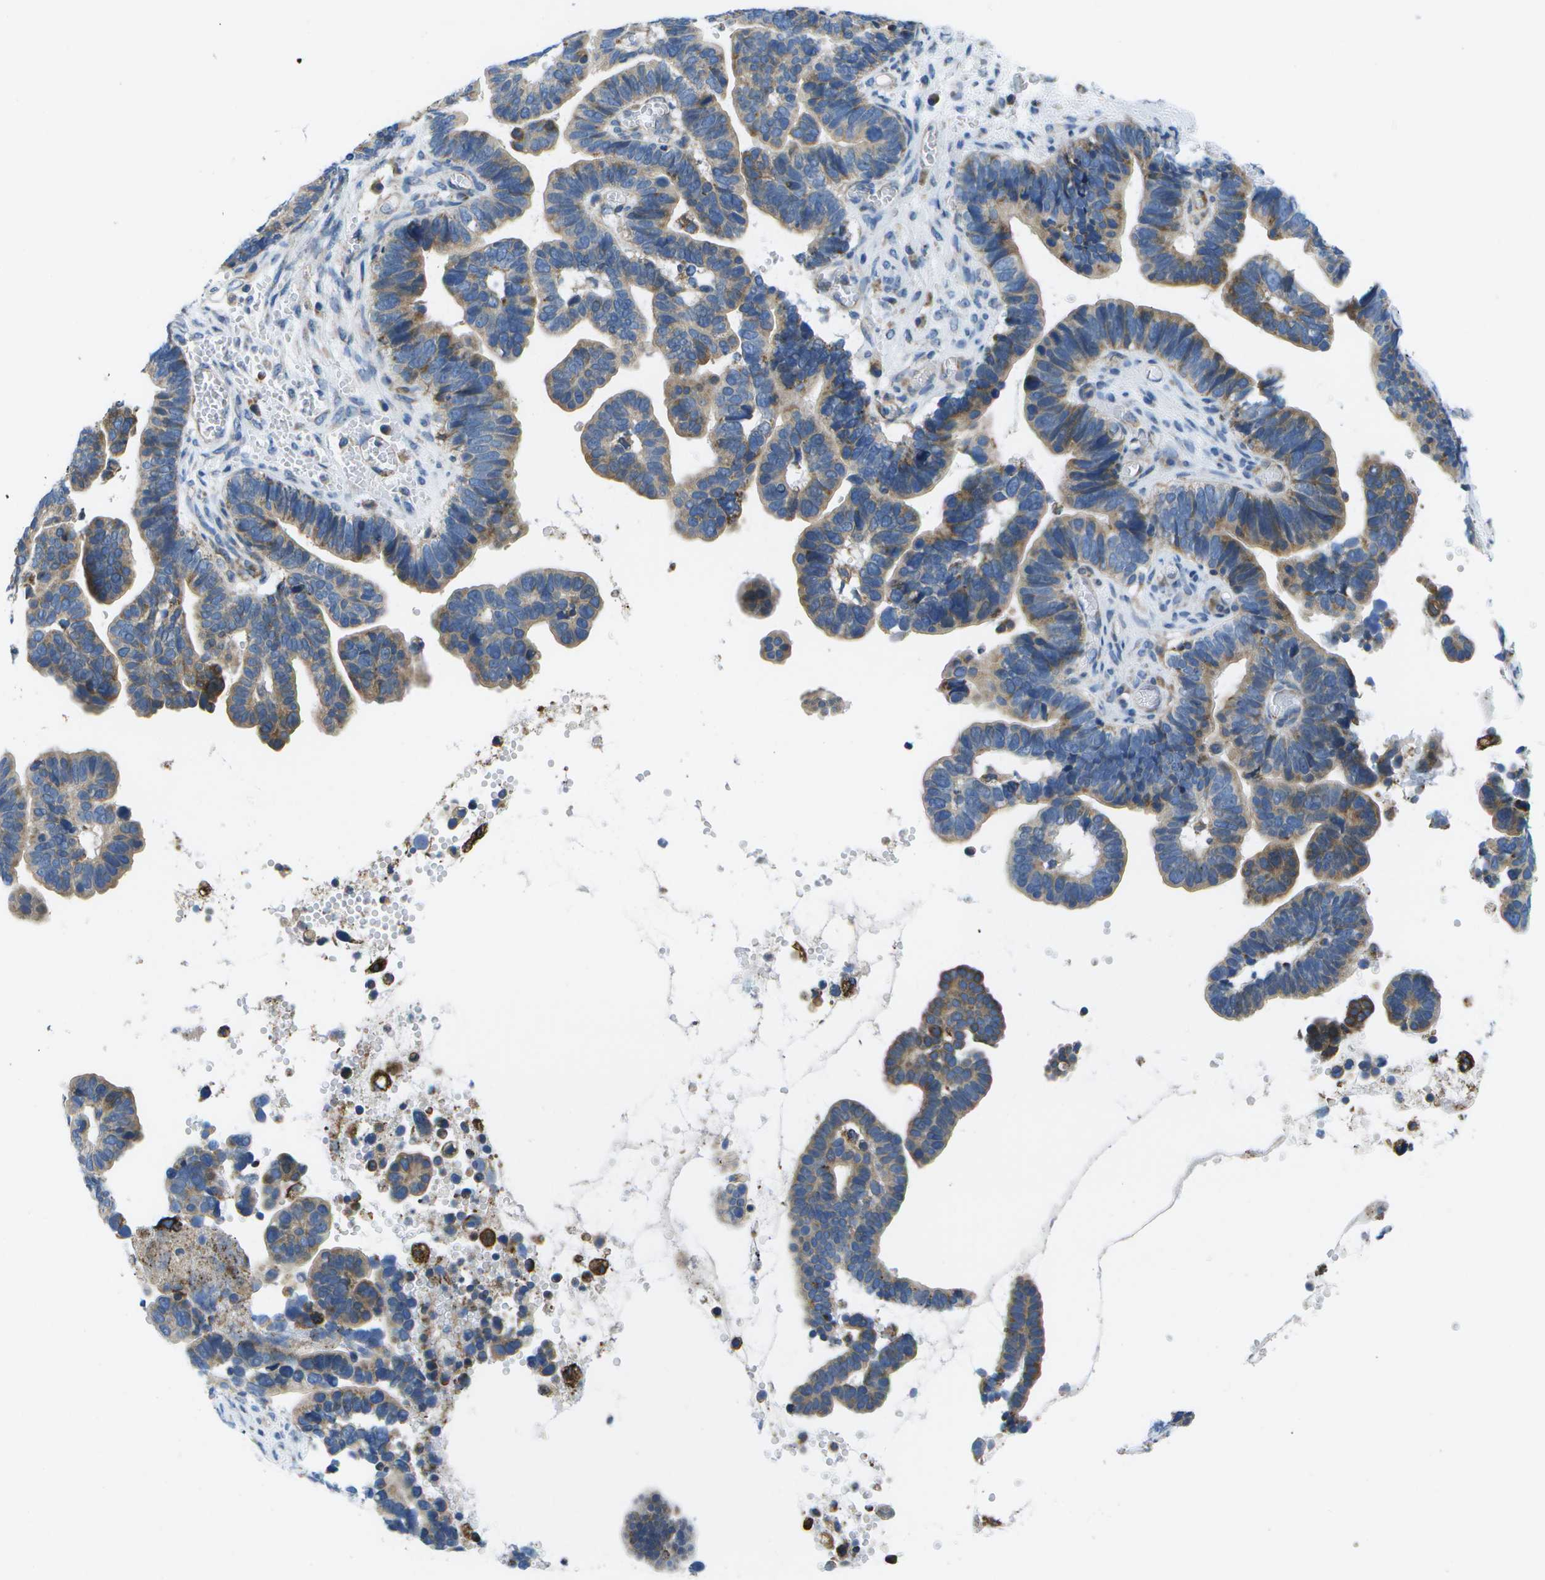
{"staining": {"intensity": "moderate", "quantity": "25%-75%", "location": "cytoplasmic/membranous"}, "tissue": "ovarian cancer", "cell_type": "Tumor cells", "image_type": "cancer", "snomed": [{"axis": "morphology", "description": "Cystadenocarcinoma, serous, NOS"}, {"axis": "topography", "description": "Ovary"}], "caption": "Immunohistochemical staining of human ovarian cancer demonstrates medium levels of moderate cytoplasmic/membranous protein staining in about 25%-75% of tumor cells.", "gene": "GDF5", "patient": {"sex": "female", "age": 56}}